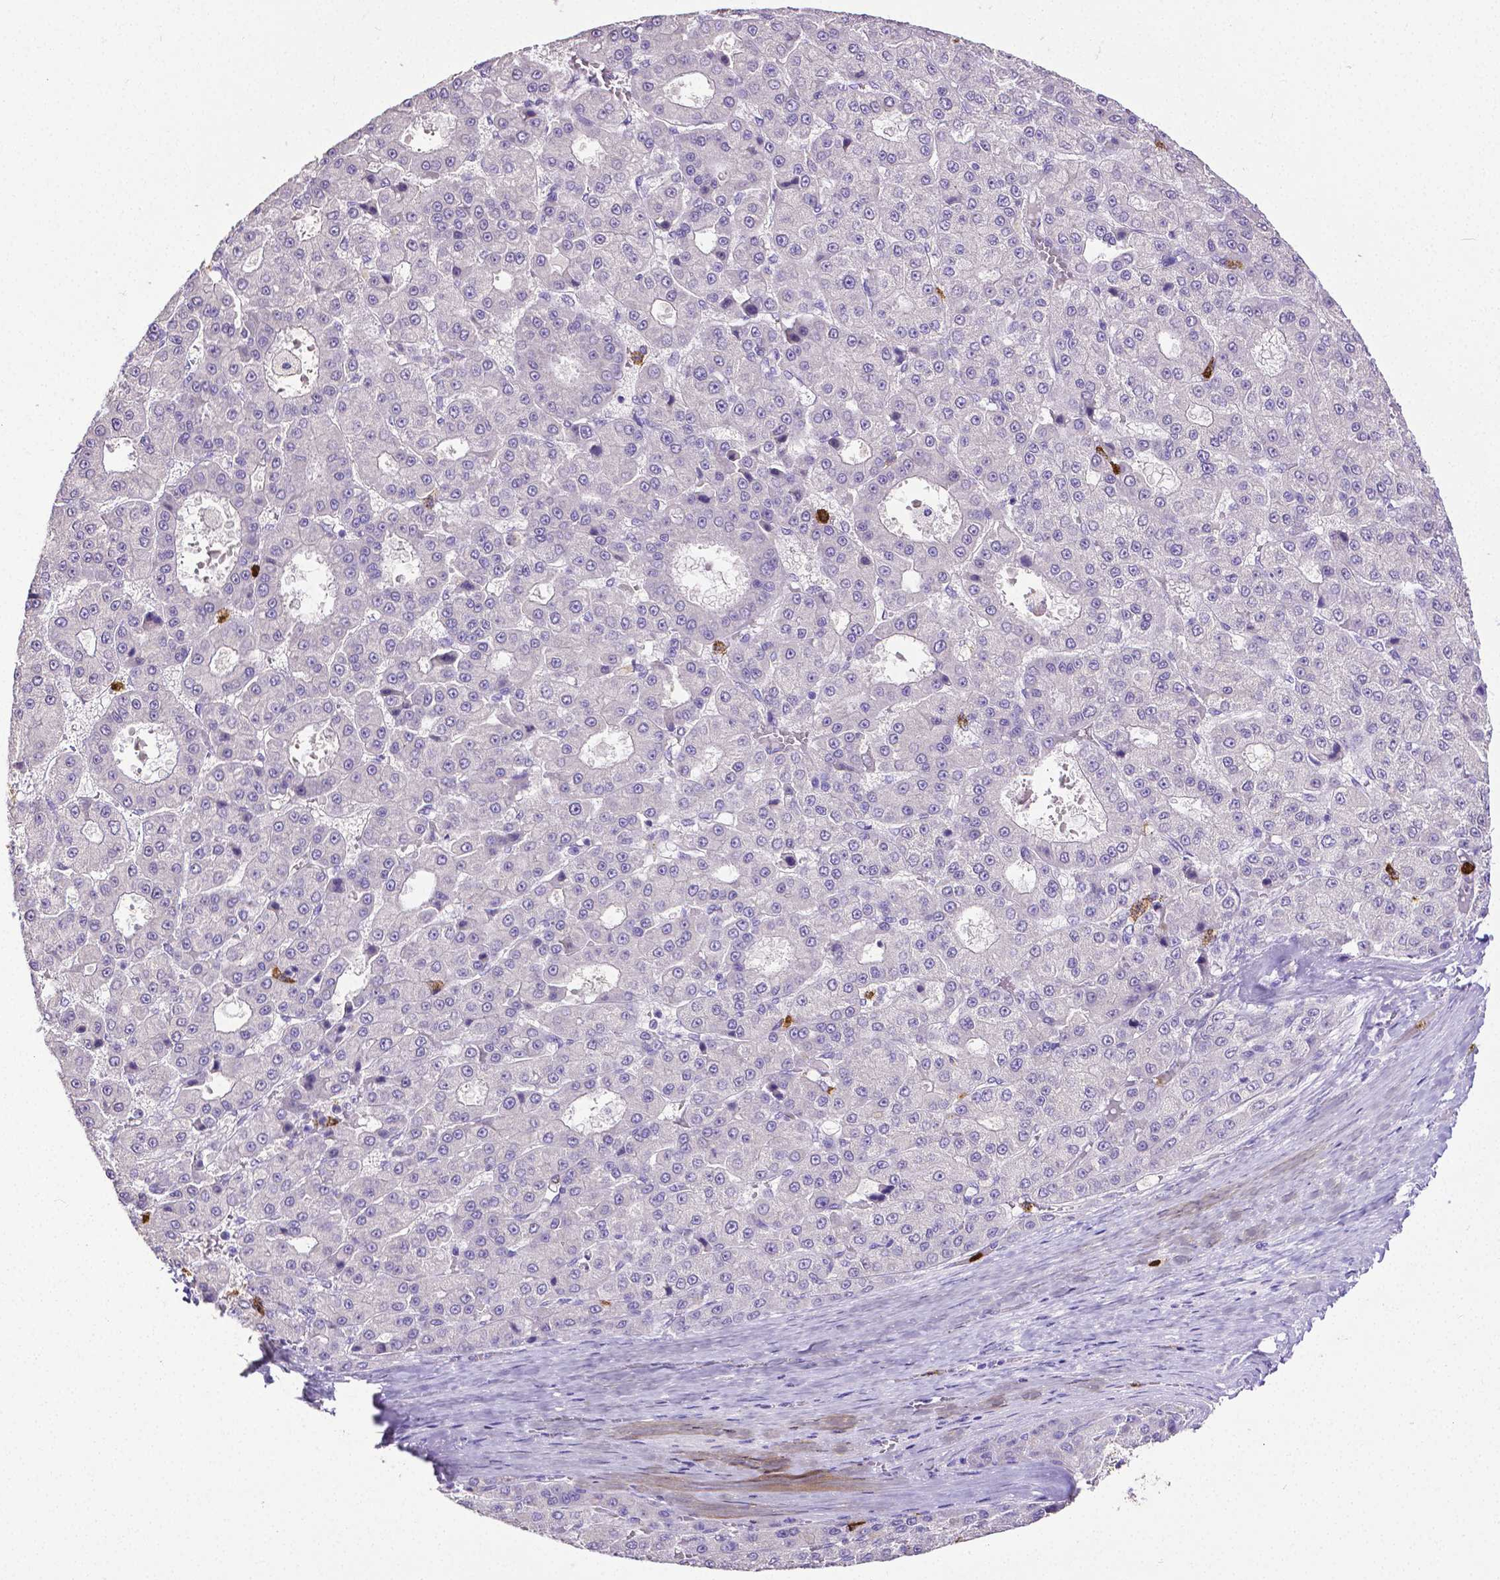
{"staining": {"intensity": "negative", "quantity": "none", "location": "none"}, "tissue": "liver cancer", "cell_type": "Tumor cells", "image_type": "cancer", "snomed": [{"axis": "morphology", "description": "Carcinoma, Hepatocellular, NOS"}, {"axis": "topography", "description": "Liver"}], "caption": "High power microscopy photomicrograph of an immunohistochemistry (IHC) image of liver cancer (hepatocellular carcinoma), revealing no significant expression in tumor cells.", "gene": "MMP9", "patient": {"sex": "male", "age": 70}}